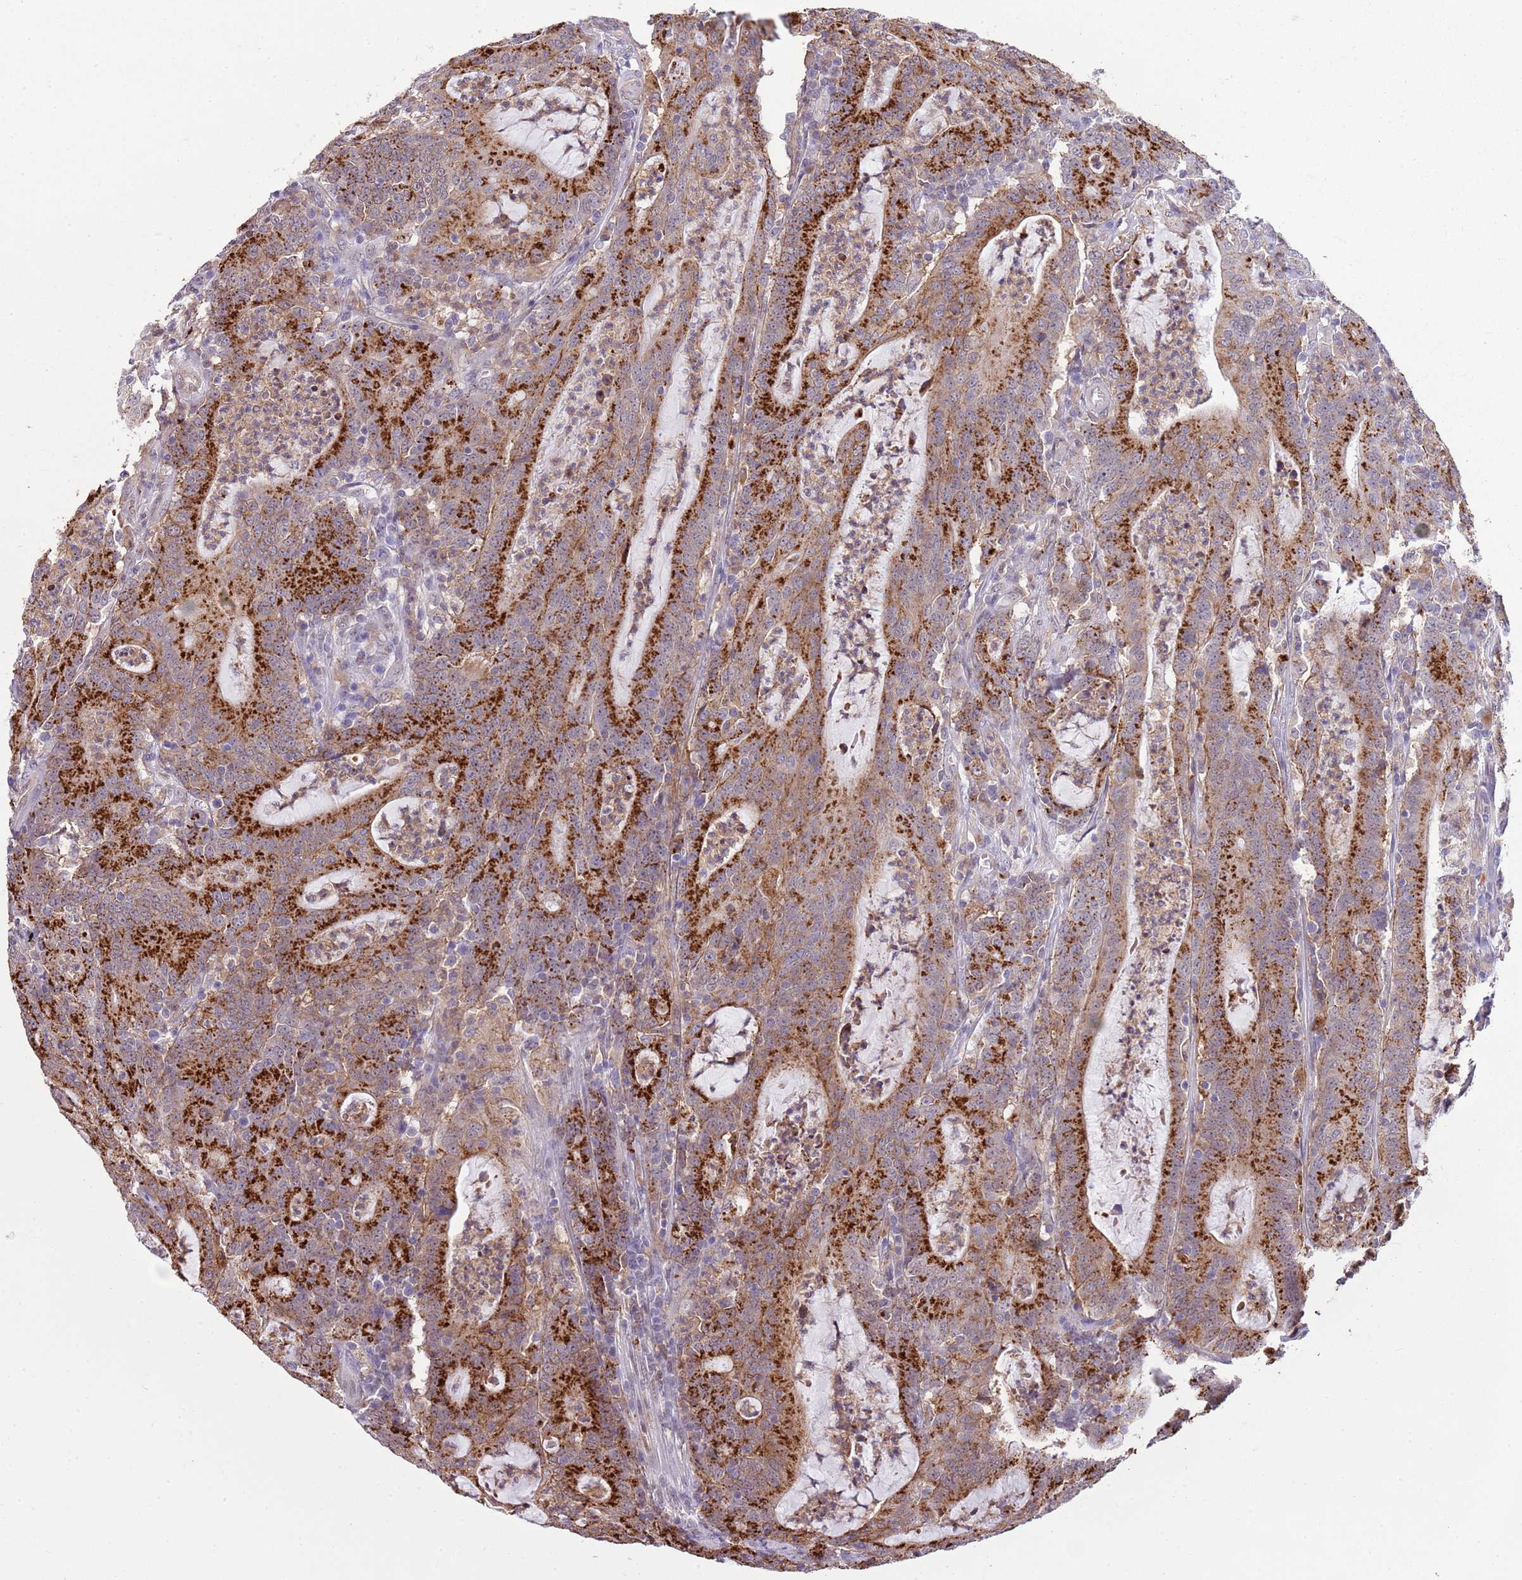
{"staining": {"intensity": "strong", "quantity": ">75%", "location": "cytoplasmic/membranous,nuclear"}, "tissue": "colorectal cancer", "cell_type": "Tumor cells", "image_type": "cancer", "snomed": [{"axis": "morphology", "description": "Adenocarcinoma, NOS"}, {"axis": "topography", "description": "Colon"}], "caption": "High-power microscopy captured an IHC image of colorectal adenocarcinoma, revealing strong cytoplasmic/membranous and nuclear expression in approximately >75% of tumor cells.", "gene": "DHX32", "patient": {"sex": "male", "age": 83}}